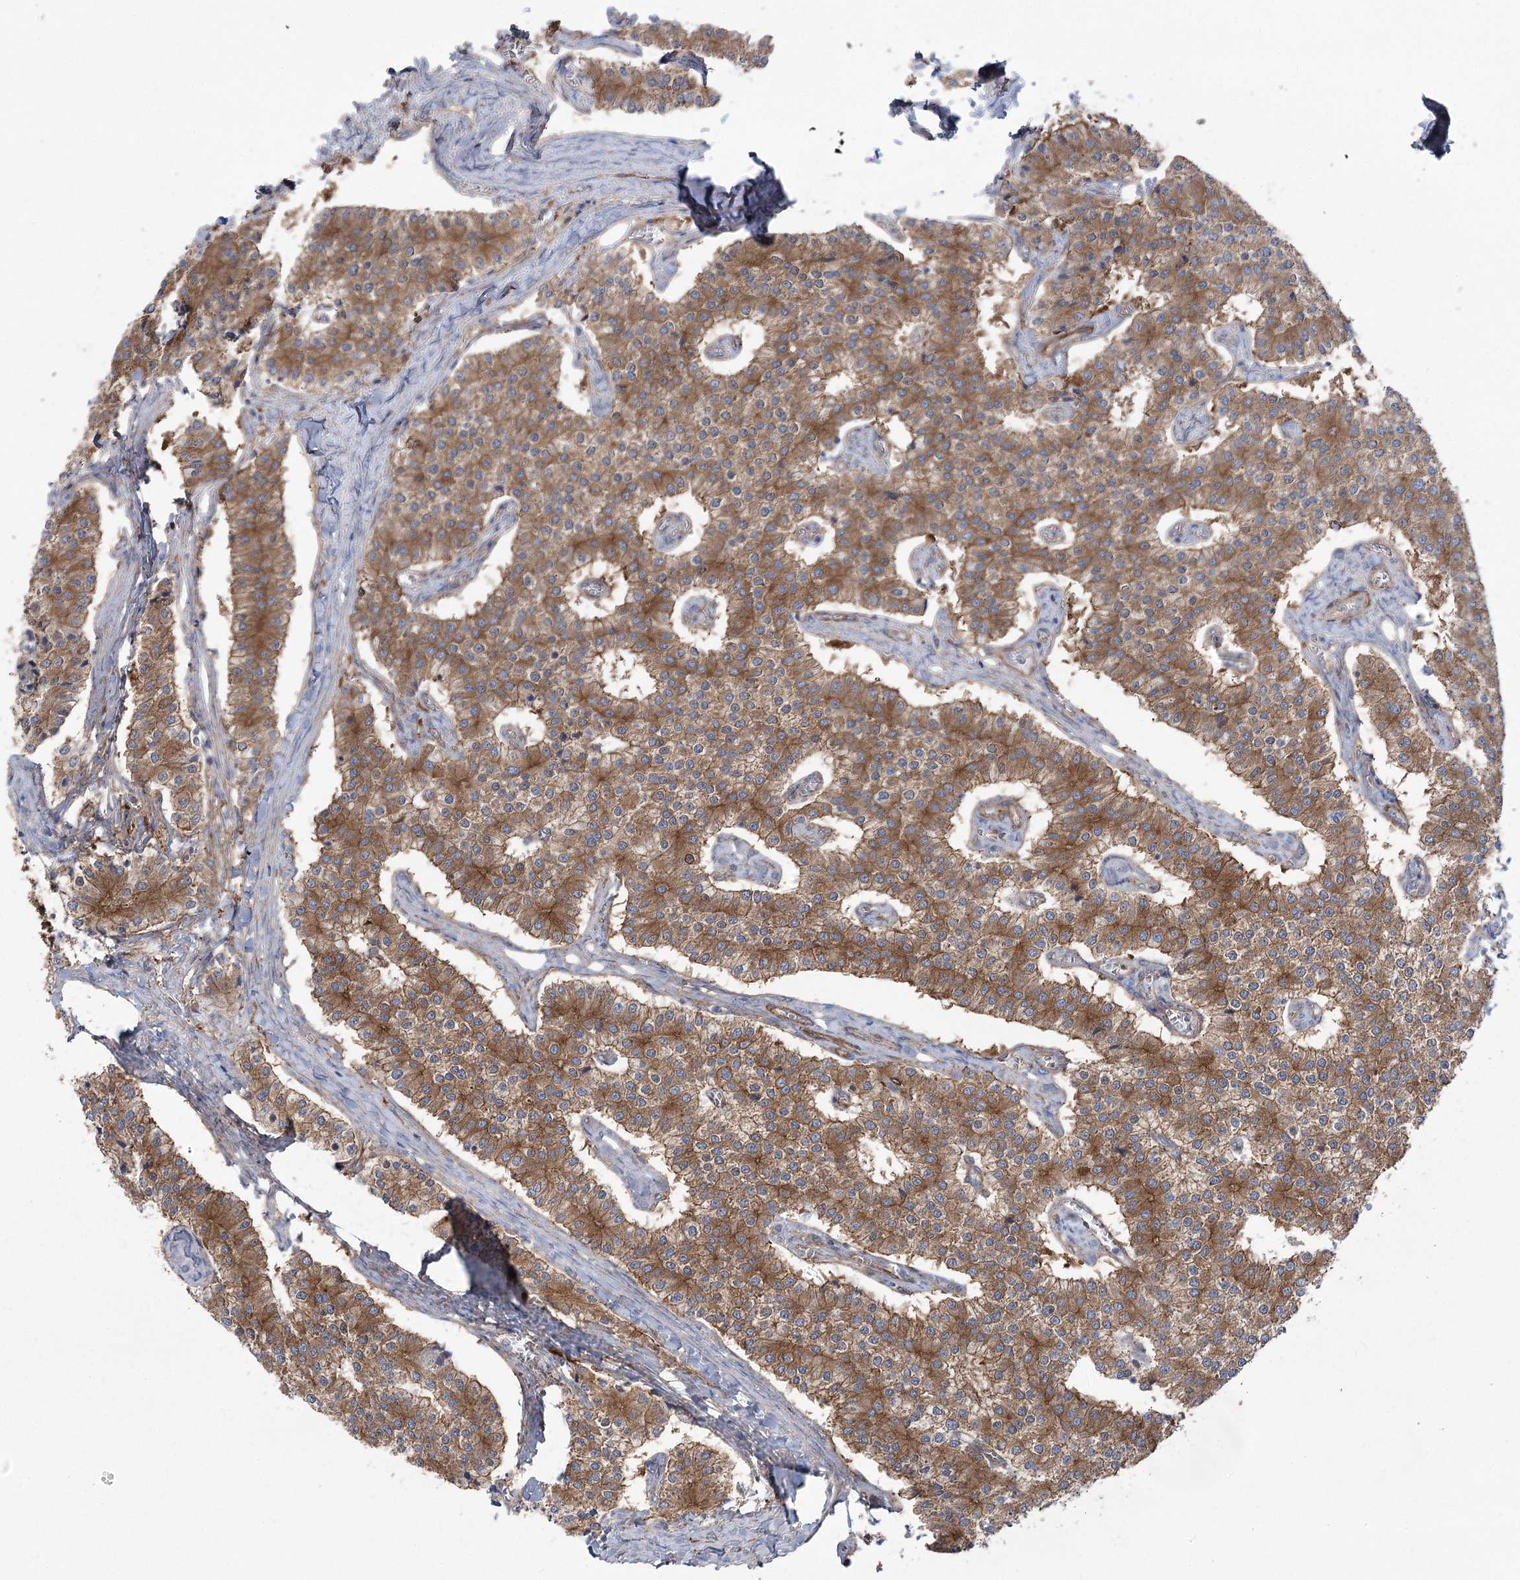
{"staining": {"intensity": "moderate", "quantity": ">75%", "location": "cytoplasmic/membranous"}, "tissue": "carcinoid", "cell_type": "Tumor cells", "image_type": "cancer", "snomed": [{"axis": "morphology", "description": "Carcinoid, malignant, NOS"}, {"axis": "topography", "description": "Colon"}], "caption": "A brown stain labels moderate cytoplasmic/membranous staining of a protein in carcinoid tumor cells.", "gene": "PLEKHA5", "patient": {"sex": "female", "age": 52}}